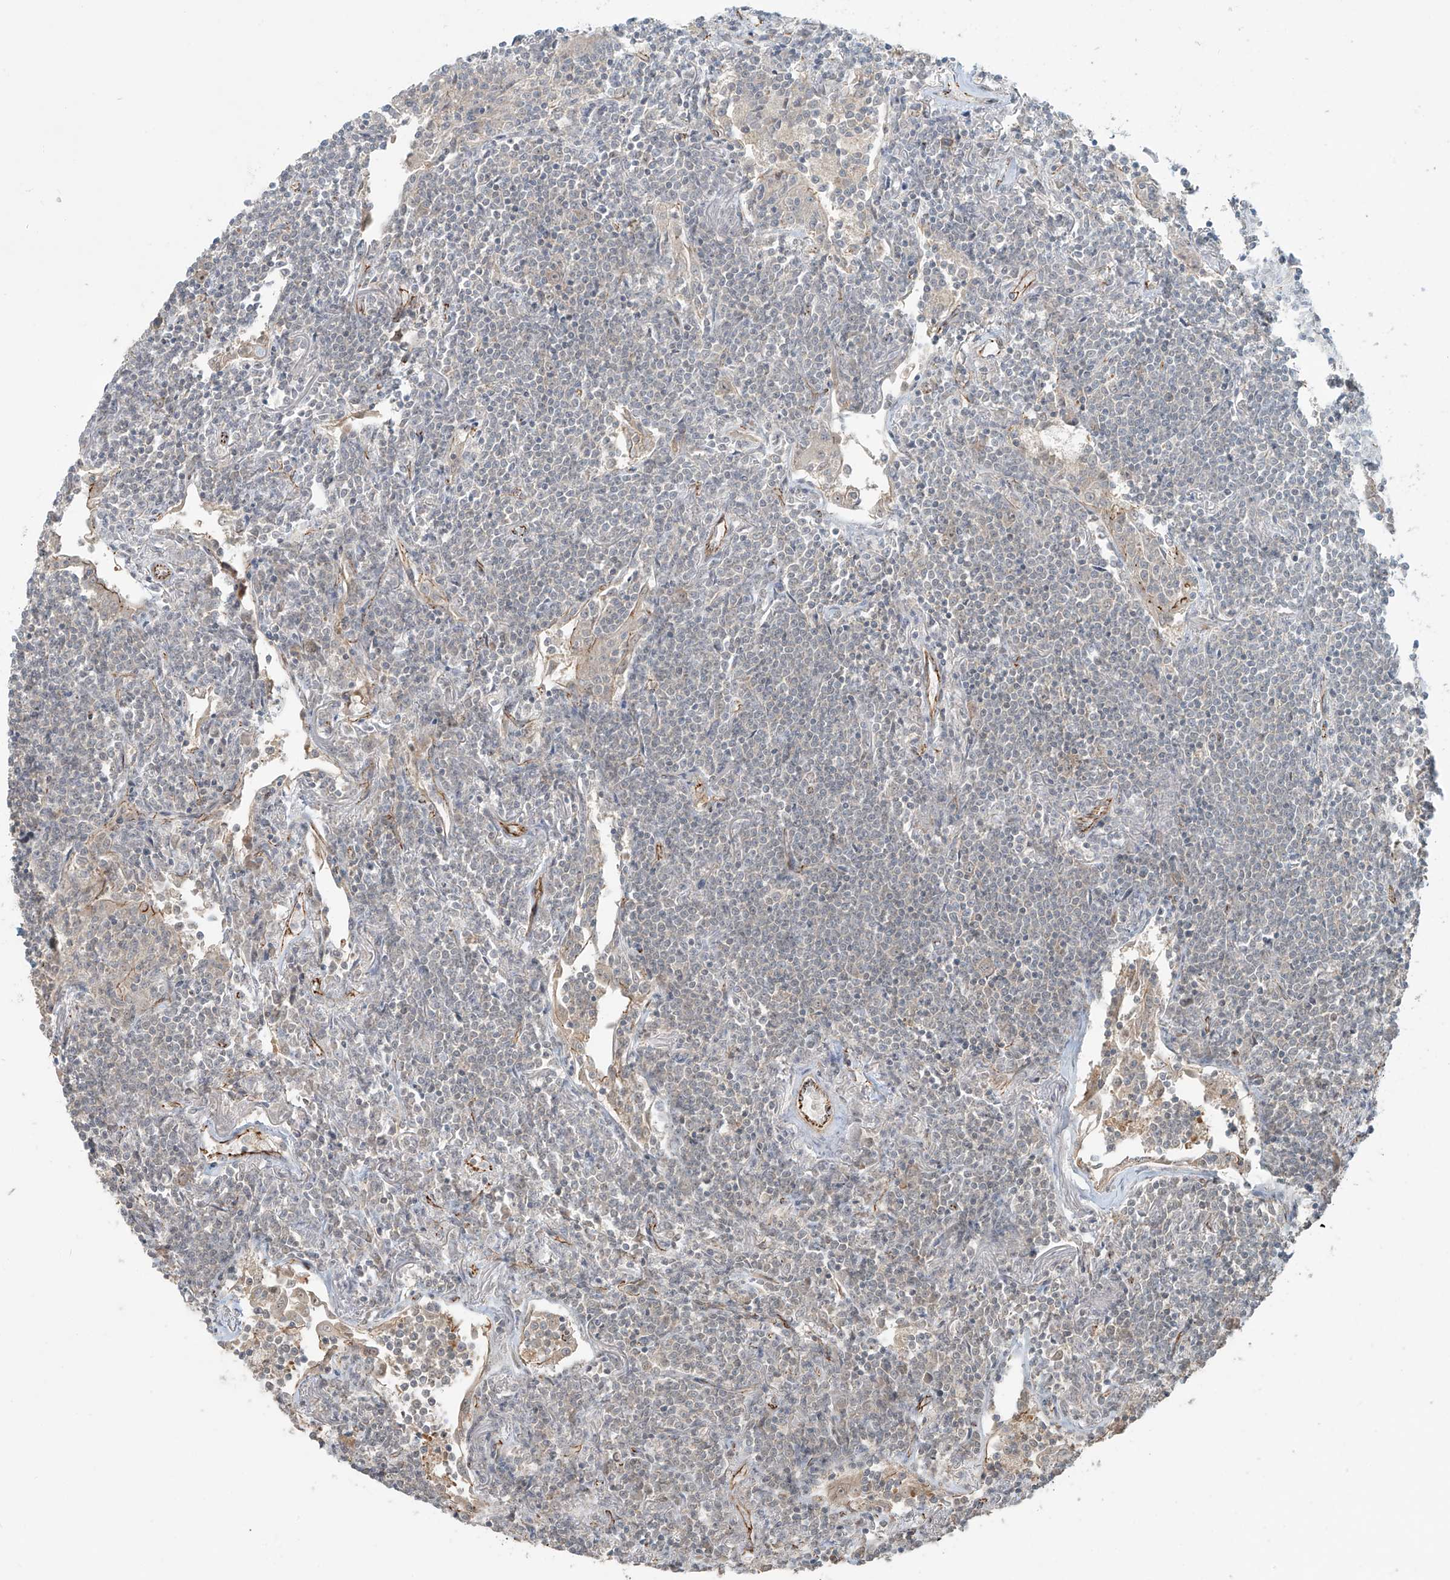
{"staining": {"intensity": "negative", "quantity": "none", "location": "none"}, "tissue": "lymphoma", "cell_type": "Tumor cells", "image_type": "cancer", "snomed": [{"axis": "morphology", "description": "Malignant lymphoma, non-Hodgkin's type, Low grade"}, {"axis": "topography", "description": "Lung"}], "caption": "Tumor cells are negative for protein expression in human lymphoma.", "gene": "ZNF16", "patient": {"sex": "female", "age": 71}}